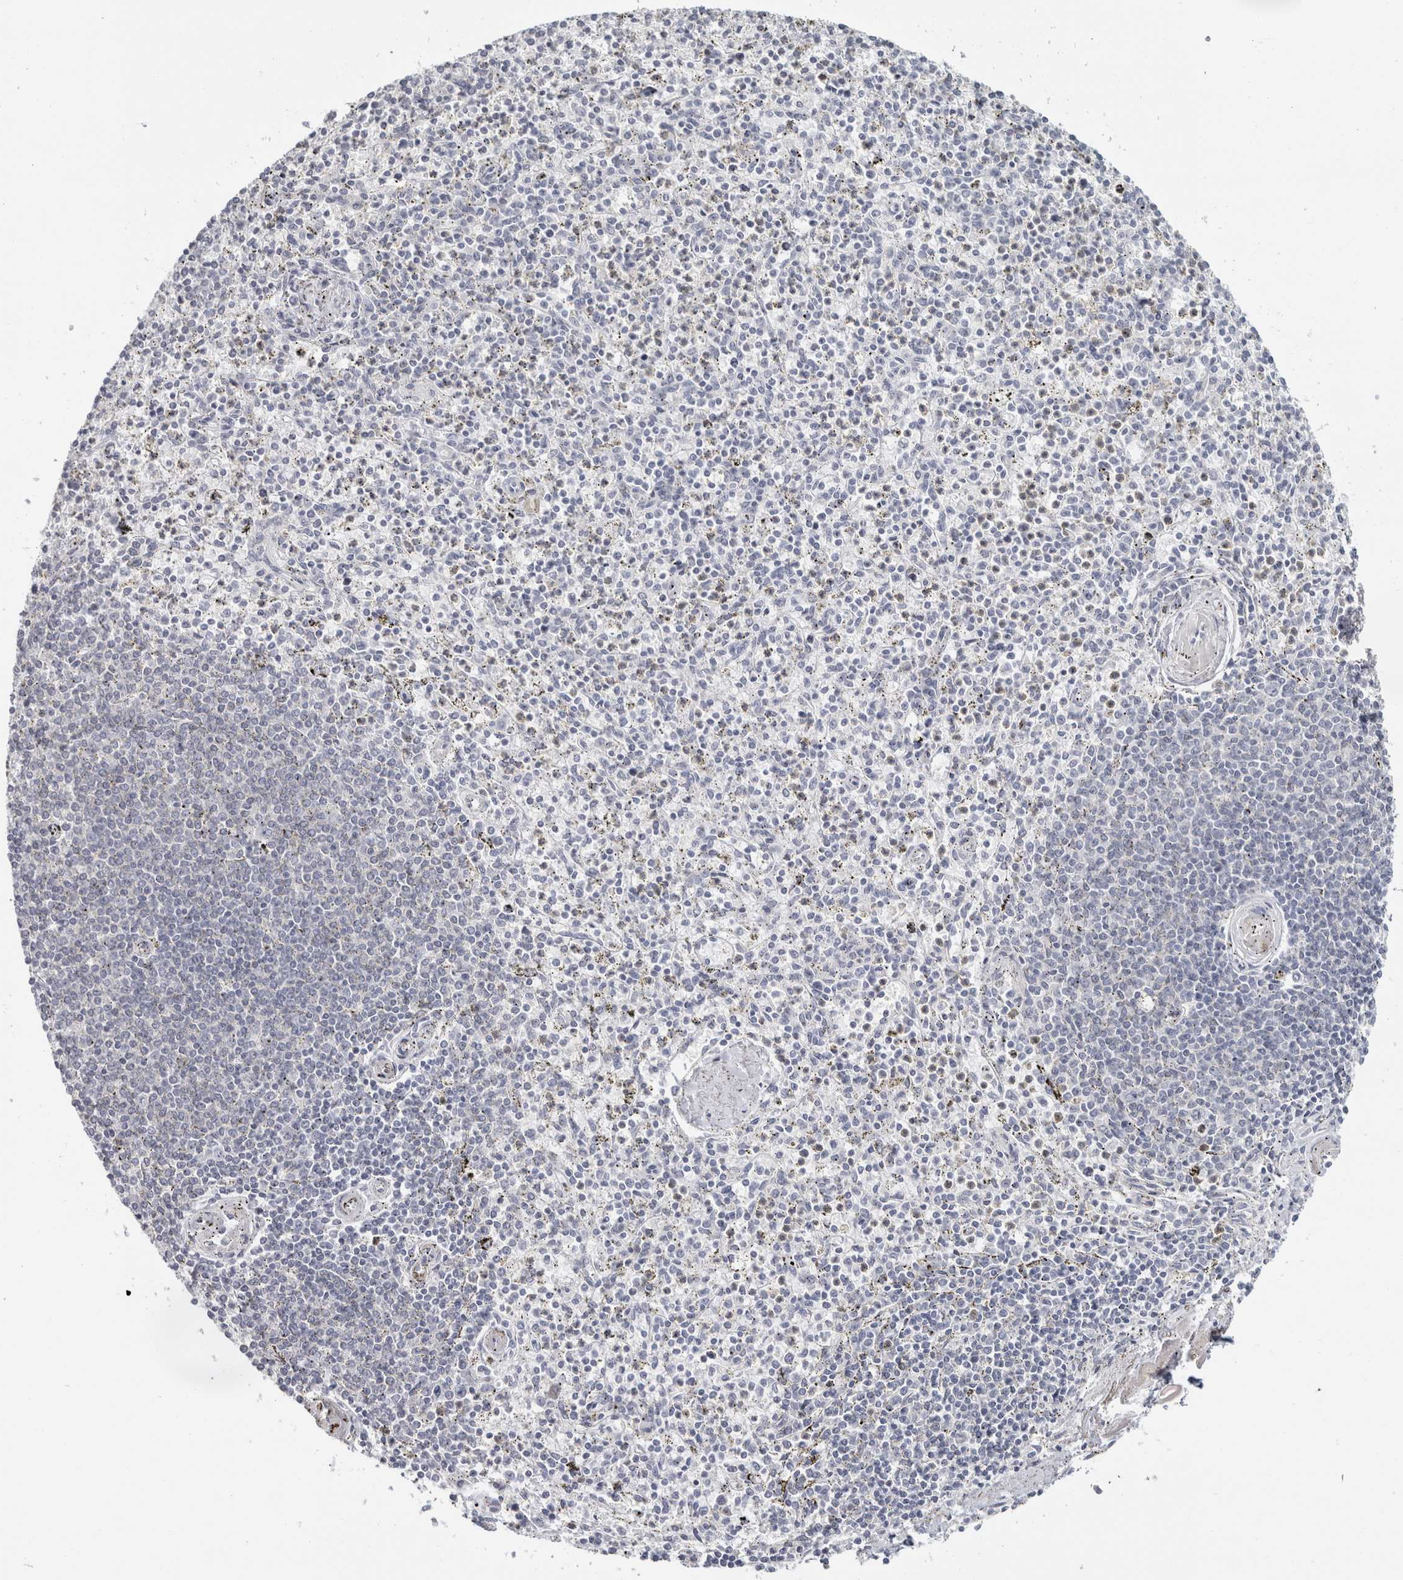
{"staining": {"intensity": "negative", "quantity": "none", "location": "none"}, "tissue": "spleen", "cell_type": "Cells in red pulp", "image_type": "normal", "snomed": [{"axis": "morphology", "description": "Normal tissue, NOS"}, {"axis": "topography", "description": "Spleen"}], "caption": "The image reveals no significant staining in cells in red pulp of spleen. (DAB immunohistochemistry (IHC), high magnification).", "gene": "RPH3AL", "patient": {"sex": "male", "age": 72}}